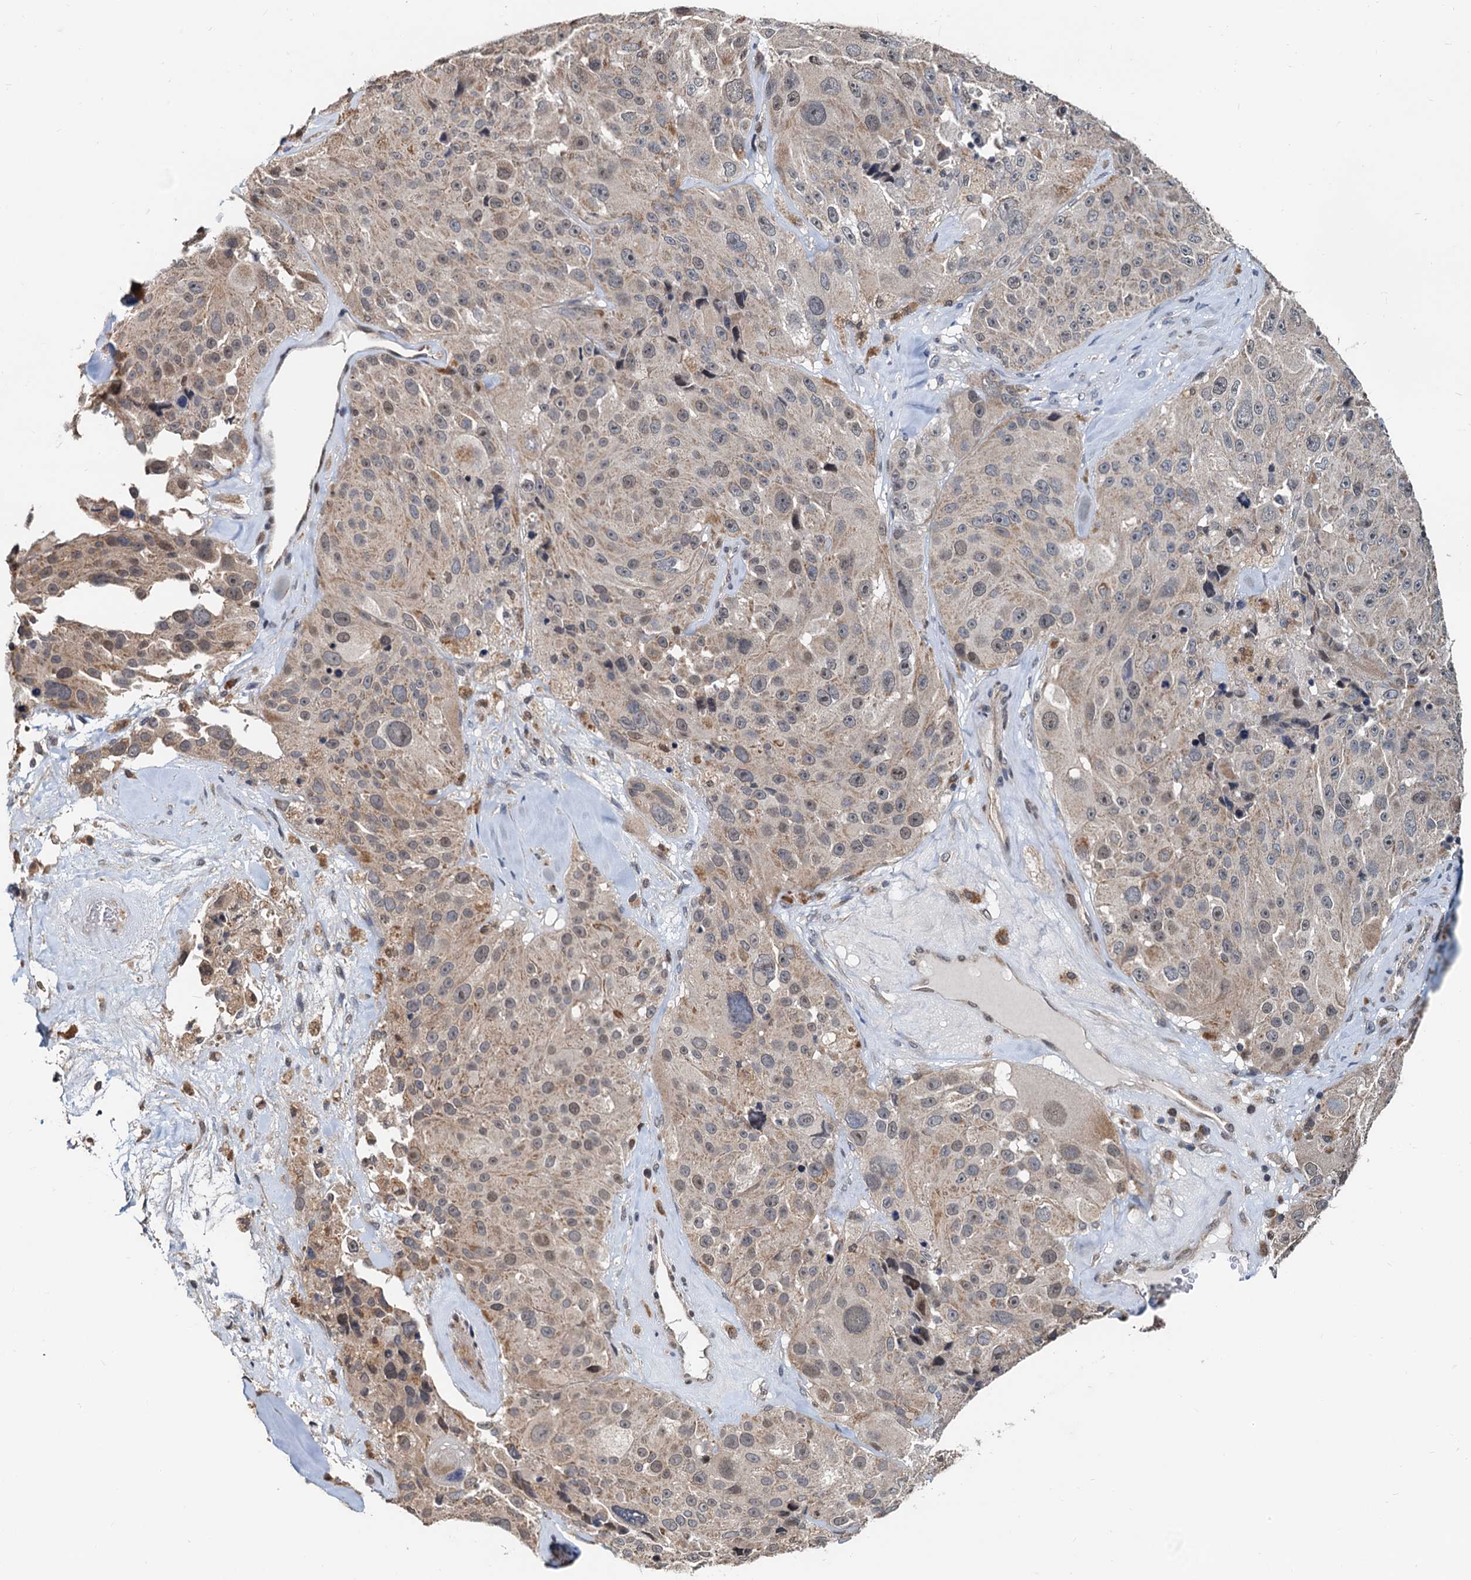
{"staining": {"intensity": "weak", "quantity": "25%-75%", "location": "cytoplasmic/membranous"}, "tissue": "melanoma", "cell_type": "Tumor cells", "image_type": "cancer", "snomed": [{"axis": "morphology", "description": "Malignant melanoma, Metastatic site"}, {"axis": "topography", "description": "Lymph node"}], "caption": "Immunohistochemical staining of malignant melanoma (metastatic site) demonstrates weak cytoplasmic/membranous protein expression in about 25%-75% of tumor cells. (DAB = brown stain, brightfield microscopy at high magnification).", "gene": "MCMBP", "patient": {"sex": "male", "age": 62}}